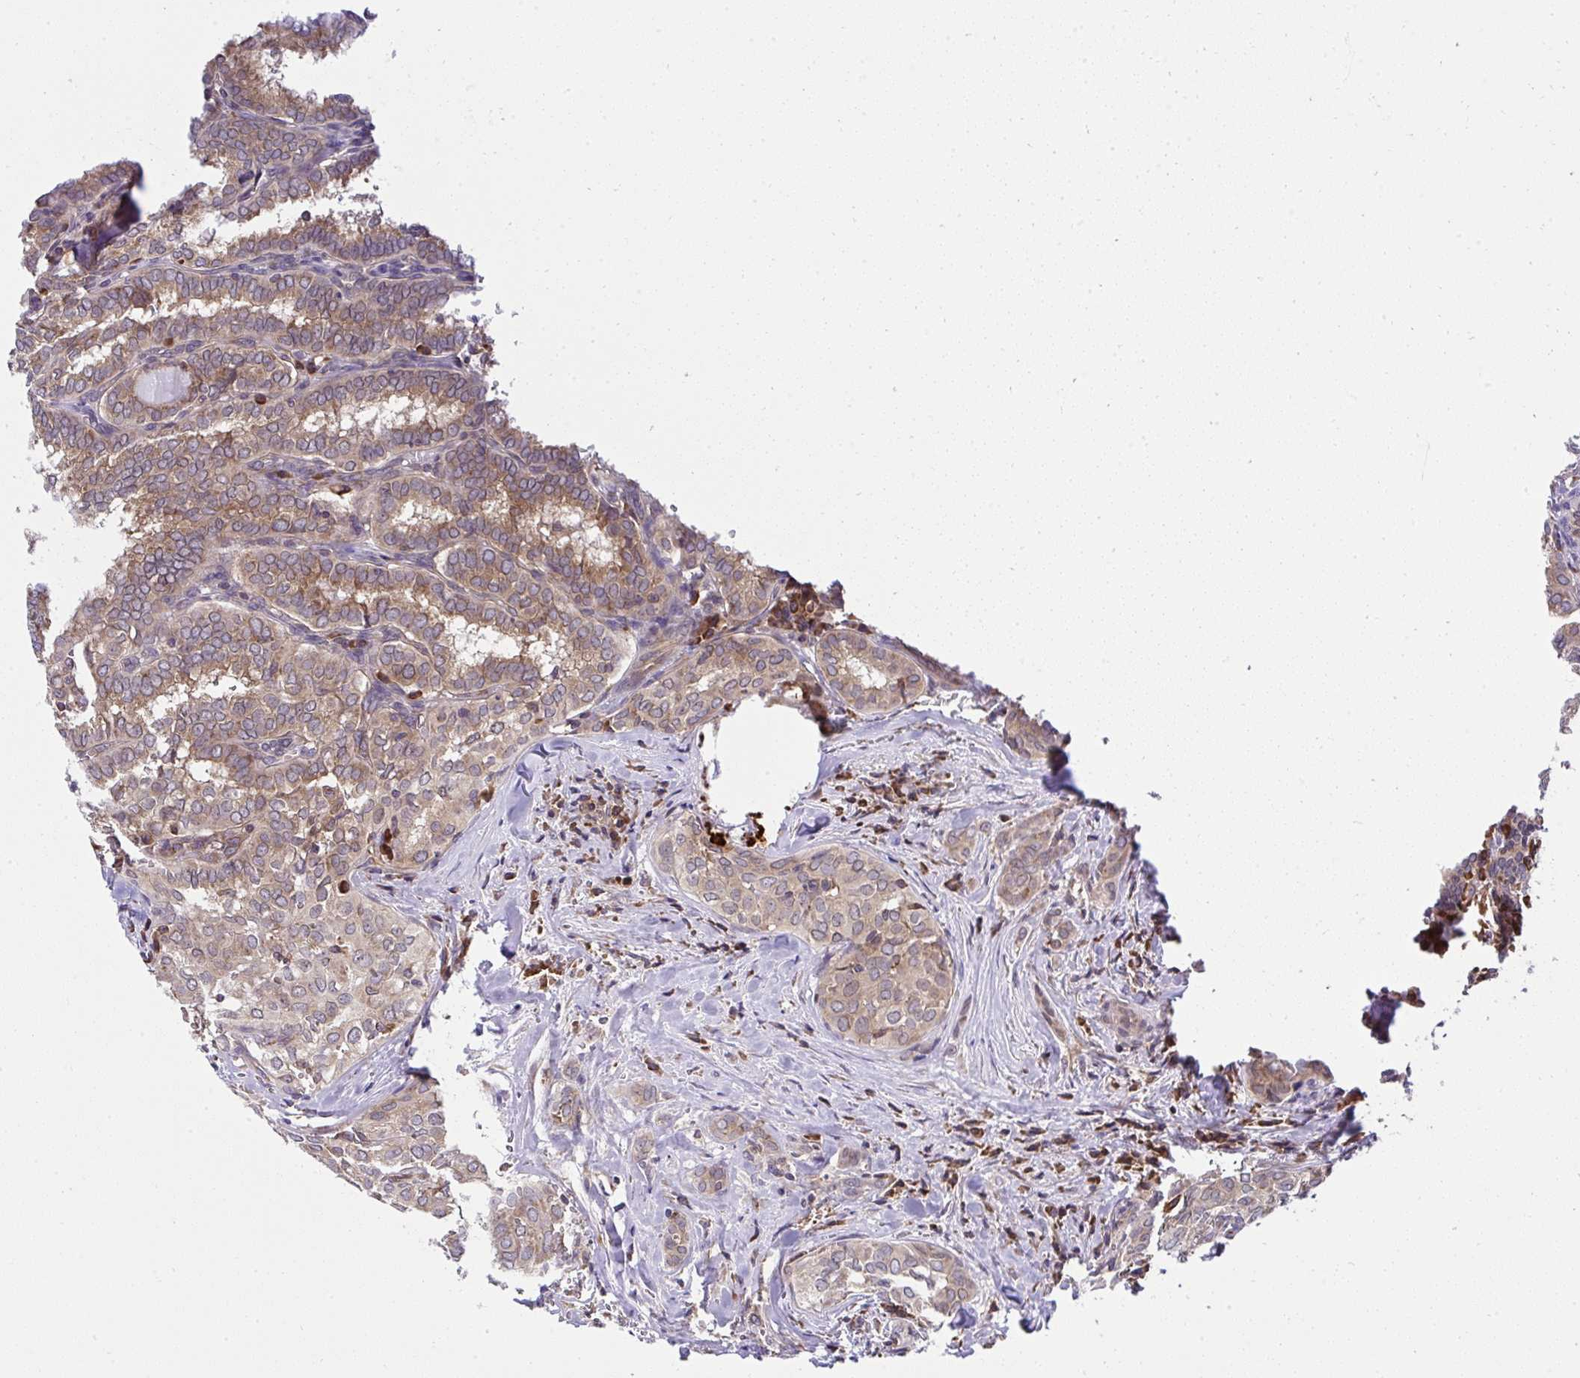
{"staining": {"intensity": "weak", "quantity": "25%-75%", "location": "cytoplasmic/membranous"}, "tissue": "thyroid cancer", "cell_type": "Tumor cells", "image_type": "cancer", "snomed": [{"axis": "morphology", "description": "Papillary adenocarcinoma, NOS"}, {"axis": "topography", "description": "Thyroid gland"}], "caption": "The immunohistochemical stain labels weak cytoplasmic/membranous expression in tumor cells of thyroid cancer tissue. (brown staining indicates protein expression, while blue staining denotes nuclei).", "gene": "RPS7", "patient": {"sex": "female", "age": 30}}